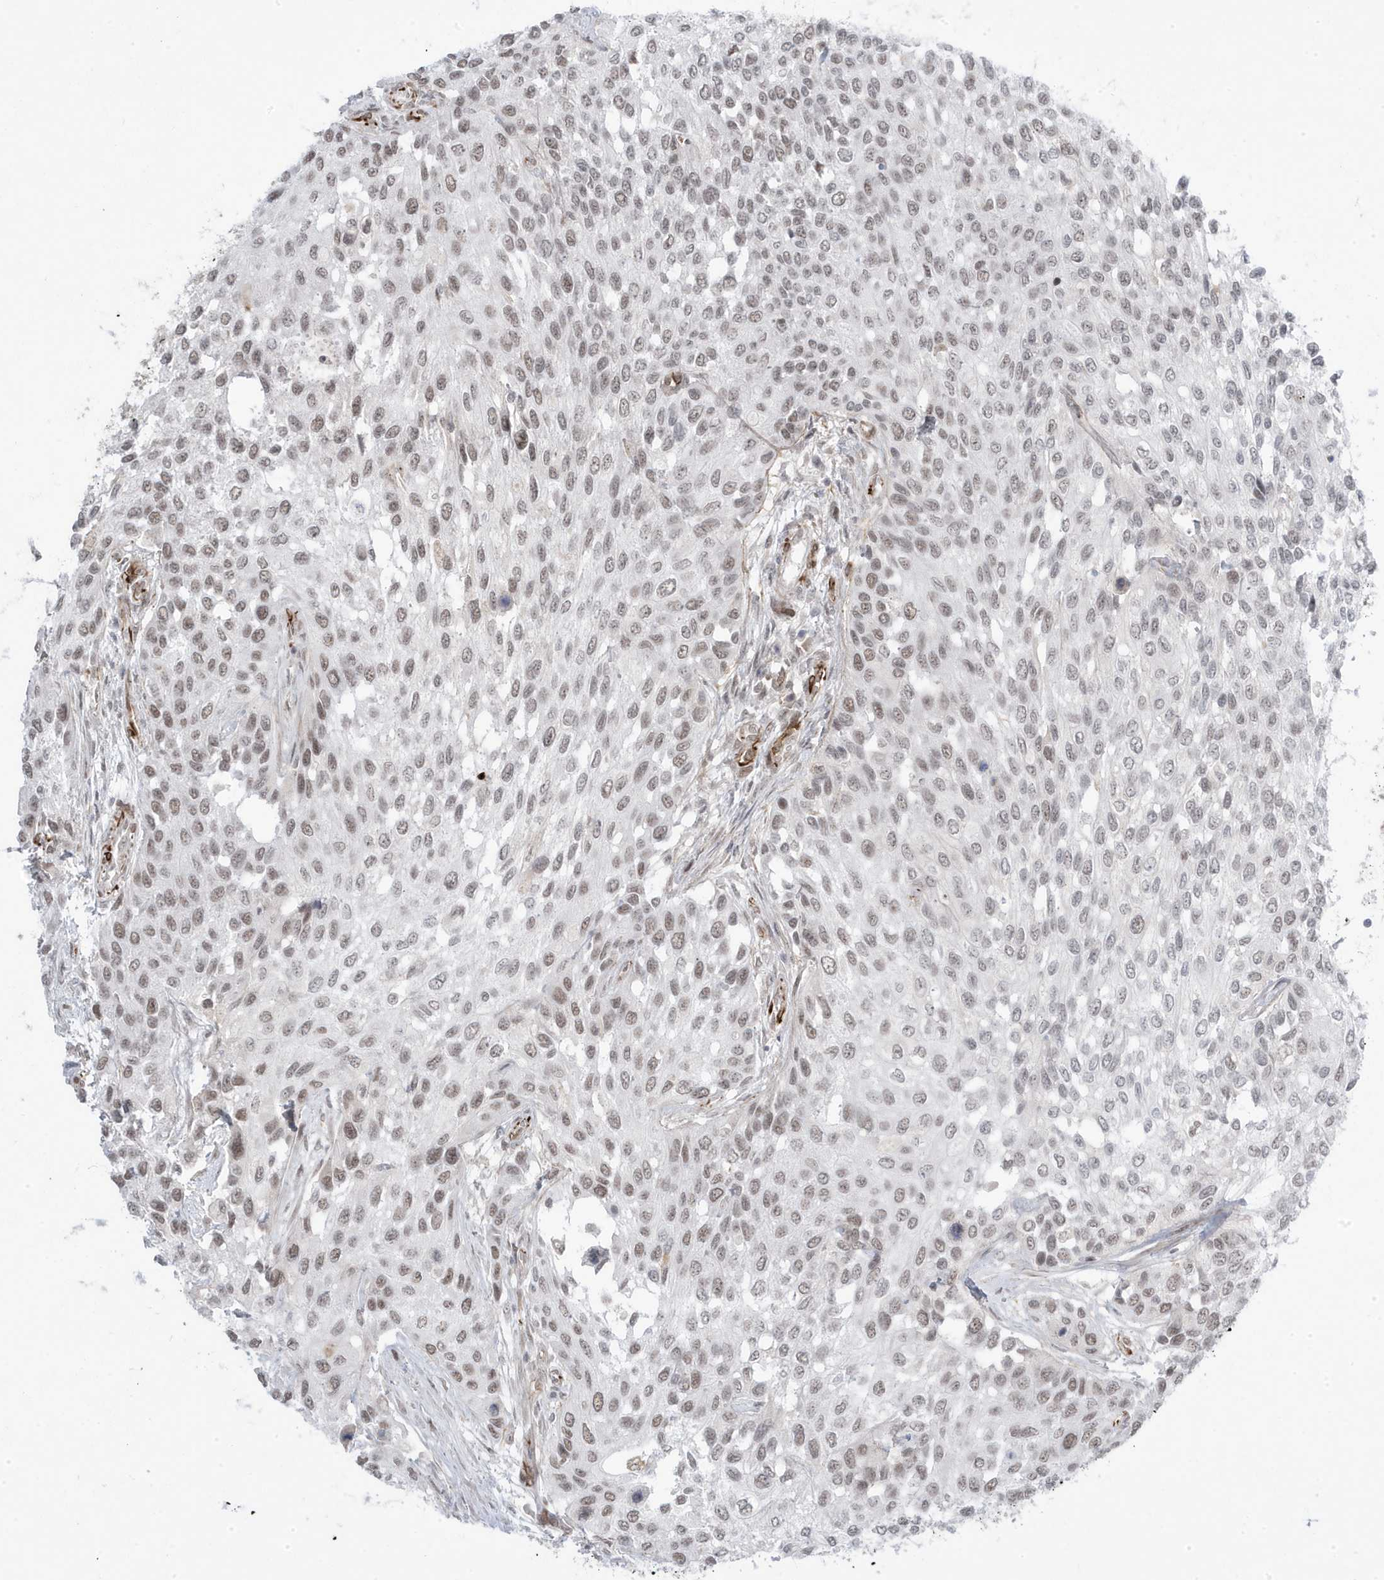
{"staining": {"intensity": "moderate", "quantity": ">75%", "location": "nuclear"}, "tissue": "urothelial cancer", "cell_type": "Tumor cells", "image_type": "cancer", "snomed": [{"axis": "morphology", "description": "Normal tissue, NOS"}, {"axis": "morphology", "description": "Urothelial carcinoma, High grade"}, {"axis": "topography", "description": "Vascular tissue"}, {"axis": "topography", "description": "Urinary bladder"}], "caption": "DAB immunohistochemical staining of human urothelial cancer demonstrates moderate nuclear protein staining in approximately >75% of tumor cells.", "gene": "ADAMTSL3", "patient": {"sex": "female", "age": 56}}